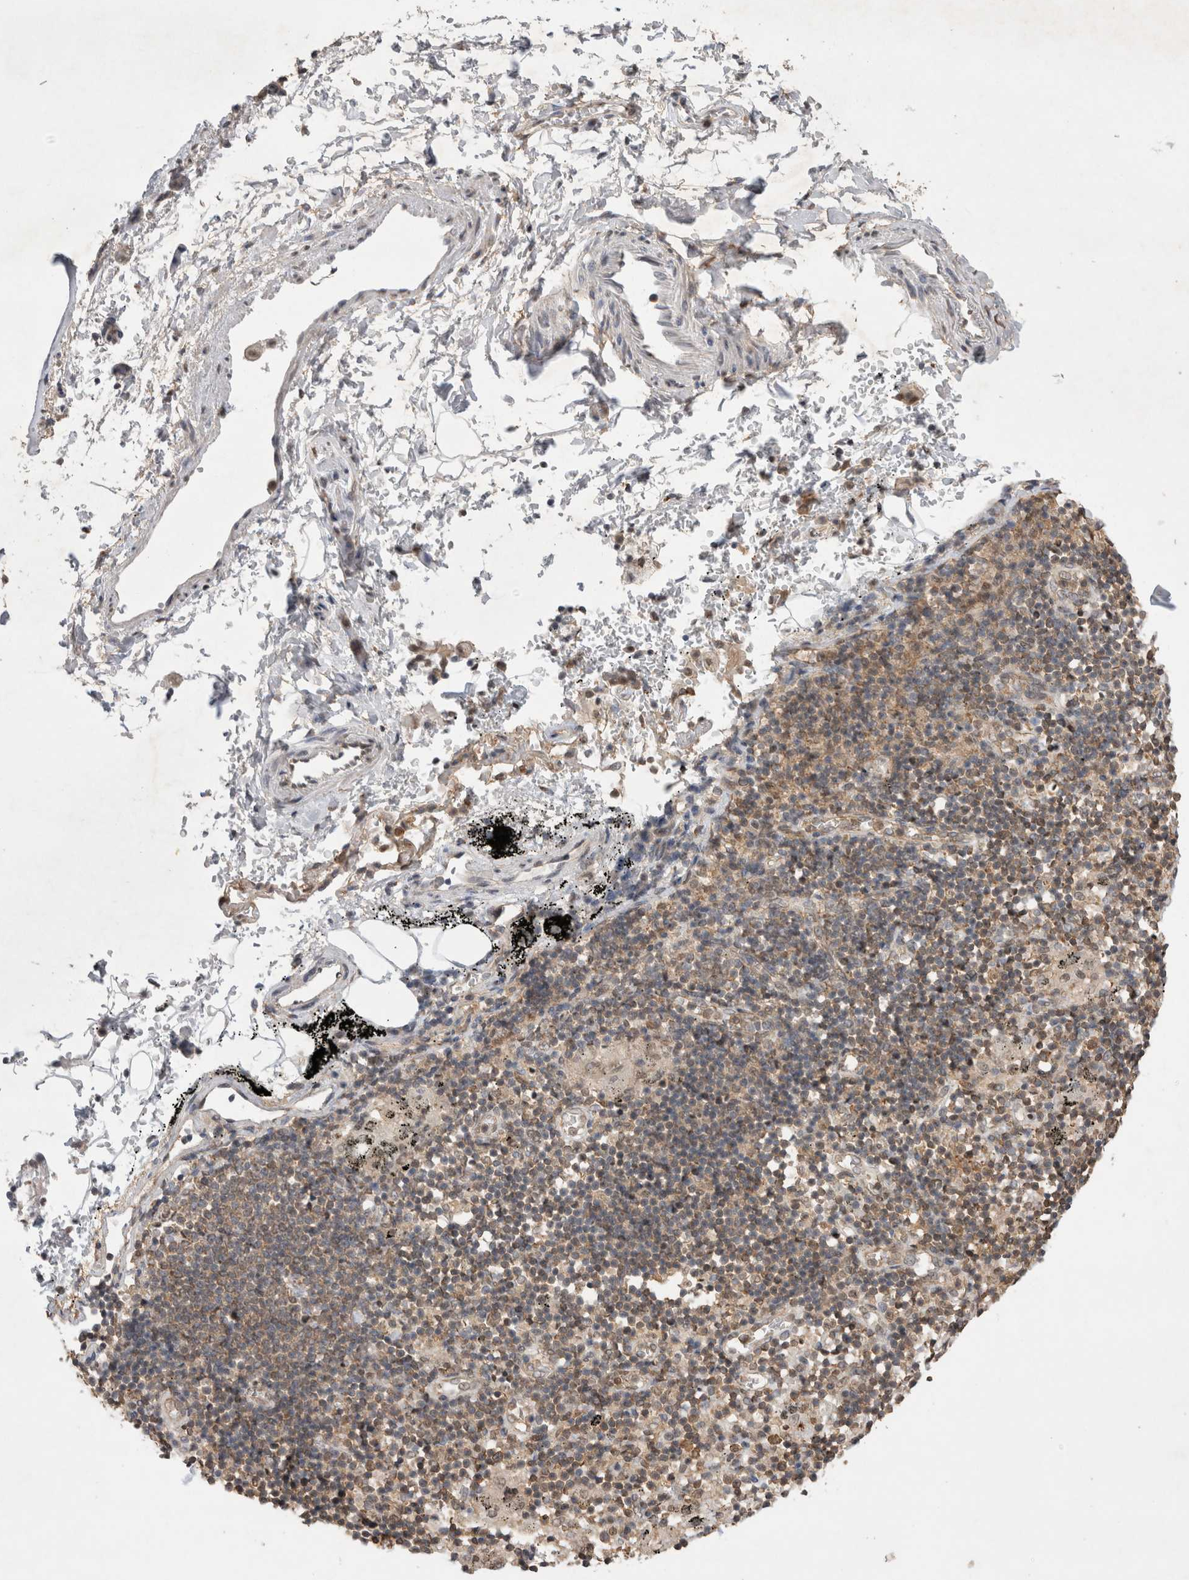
{"staining": {"intensity": "negative", "quantity": "none", "location": "none"}, "tissue": "adipose tissue", "cell_type": "Adipocytes", "image_type": "normal", "snomed": [{"axis": "morphology", "description": "Normal tissue, NOS"}, {"axis": "topography", "description": "Cartilage tissue"}, {"axis": "topography", "description": "Lung"}], "caption": "This is a photomicrograph of immunohistochemistry staining of normal adipose tissue, which shows no staining in adipocytes. (DAB (3,3'-diaminobenzidine) IHC, high magnification).", "gene": "WIPF2", "patient": {"sex": "female", "age": 77}}